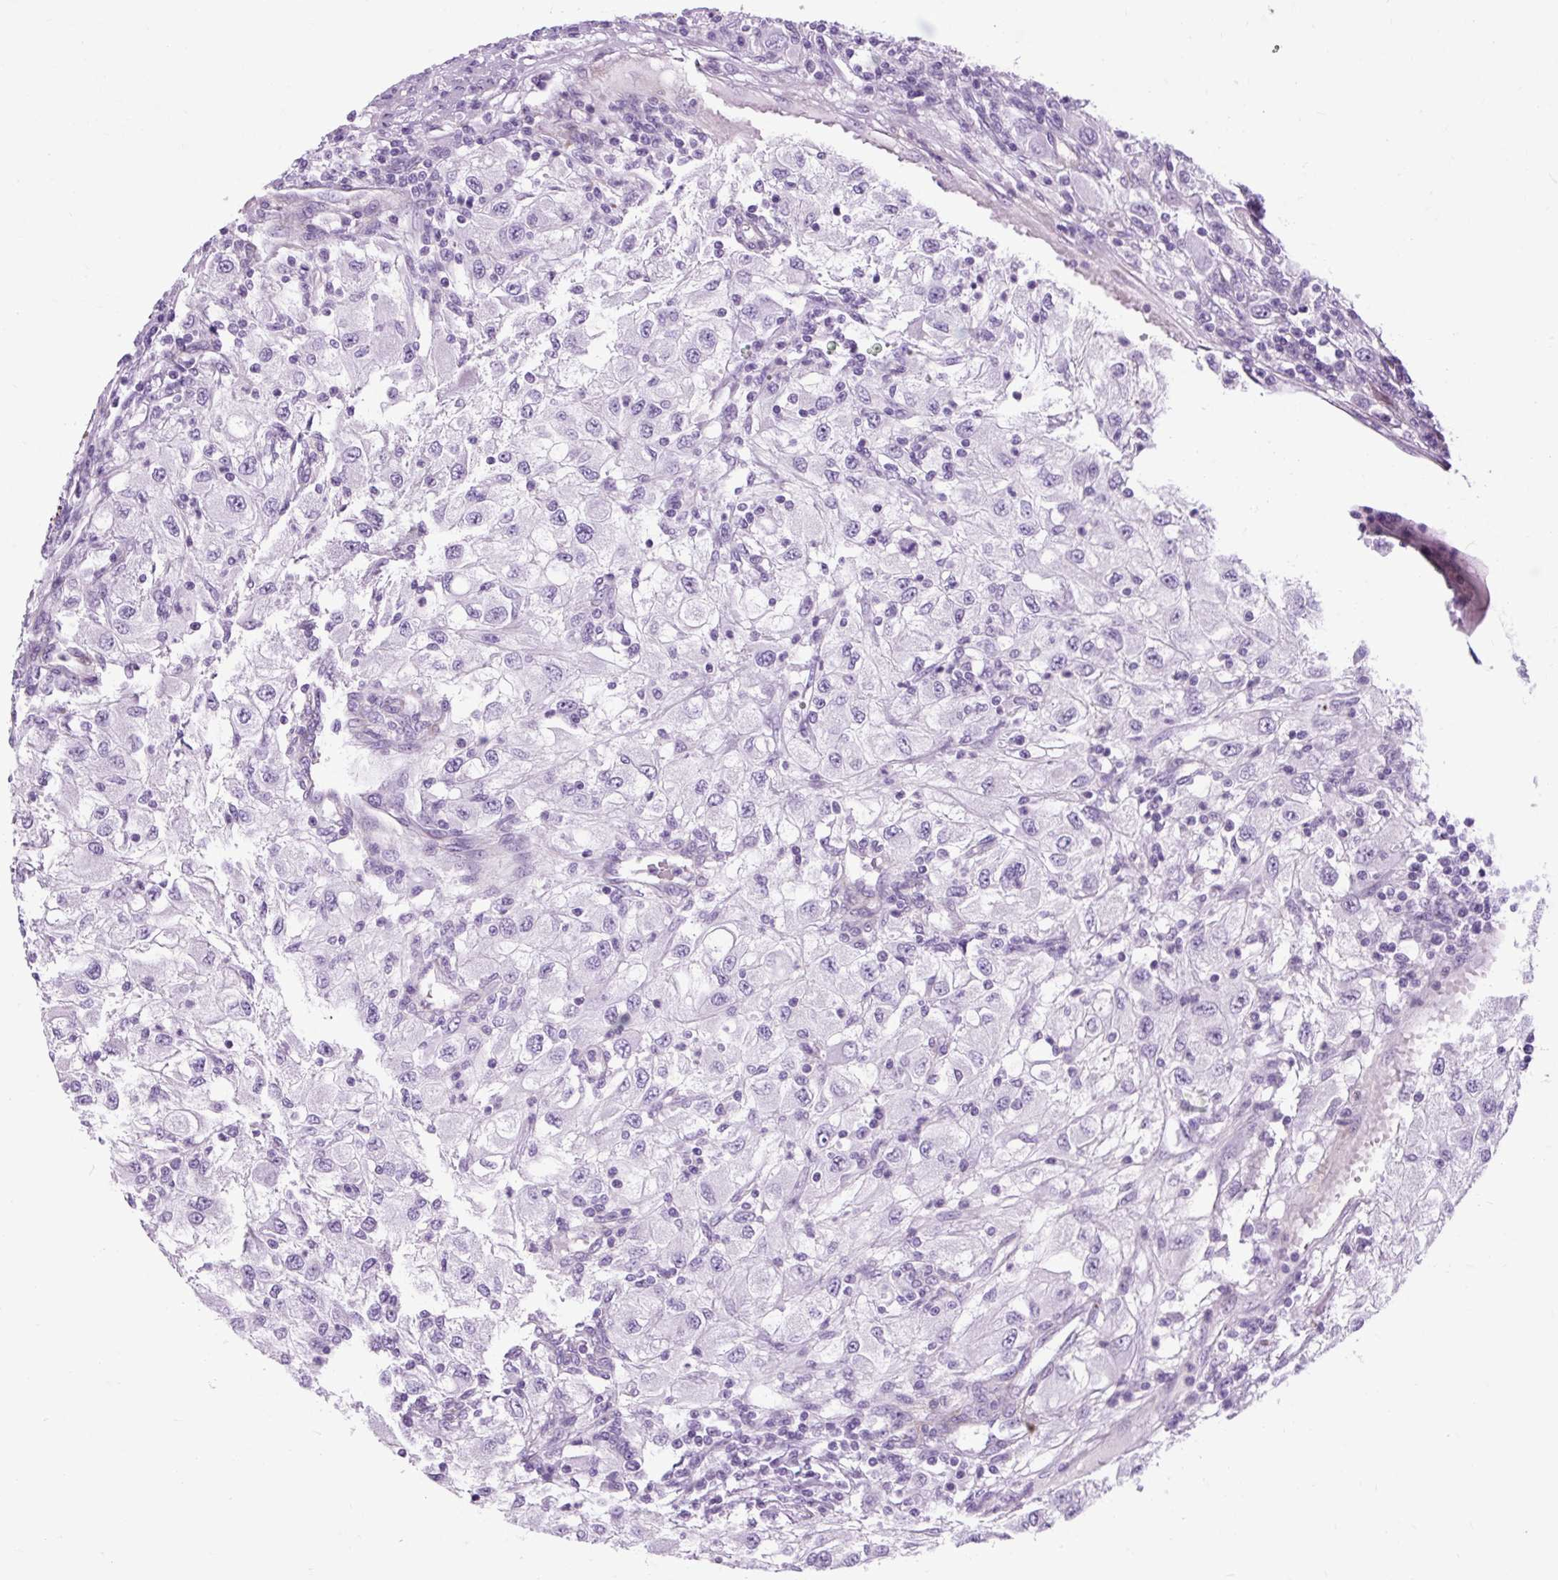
{"staining": {"intensity": "negative", "quantity": "none", "location": "none"}, "tissue": "renal cancer", "cell_type": "Tumor cells", "image_type": "cancer", "snomed": [{"axis": "morphology", "description": "Adenocarcinoma, NOS"}, {"axis": "topography", "description": "Kidney"}], "caption": "High magnification brightfield microscopy of adenocarcinoma (renal) stained with DAB (brown) and counterstained with hematoxylin (blue): tumor cells show no significant positivity.", "gene": "OOEP", "patient": {"sex": "female", "age": 67}}